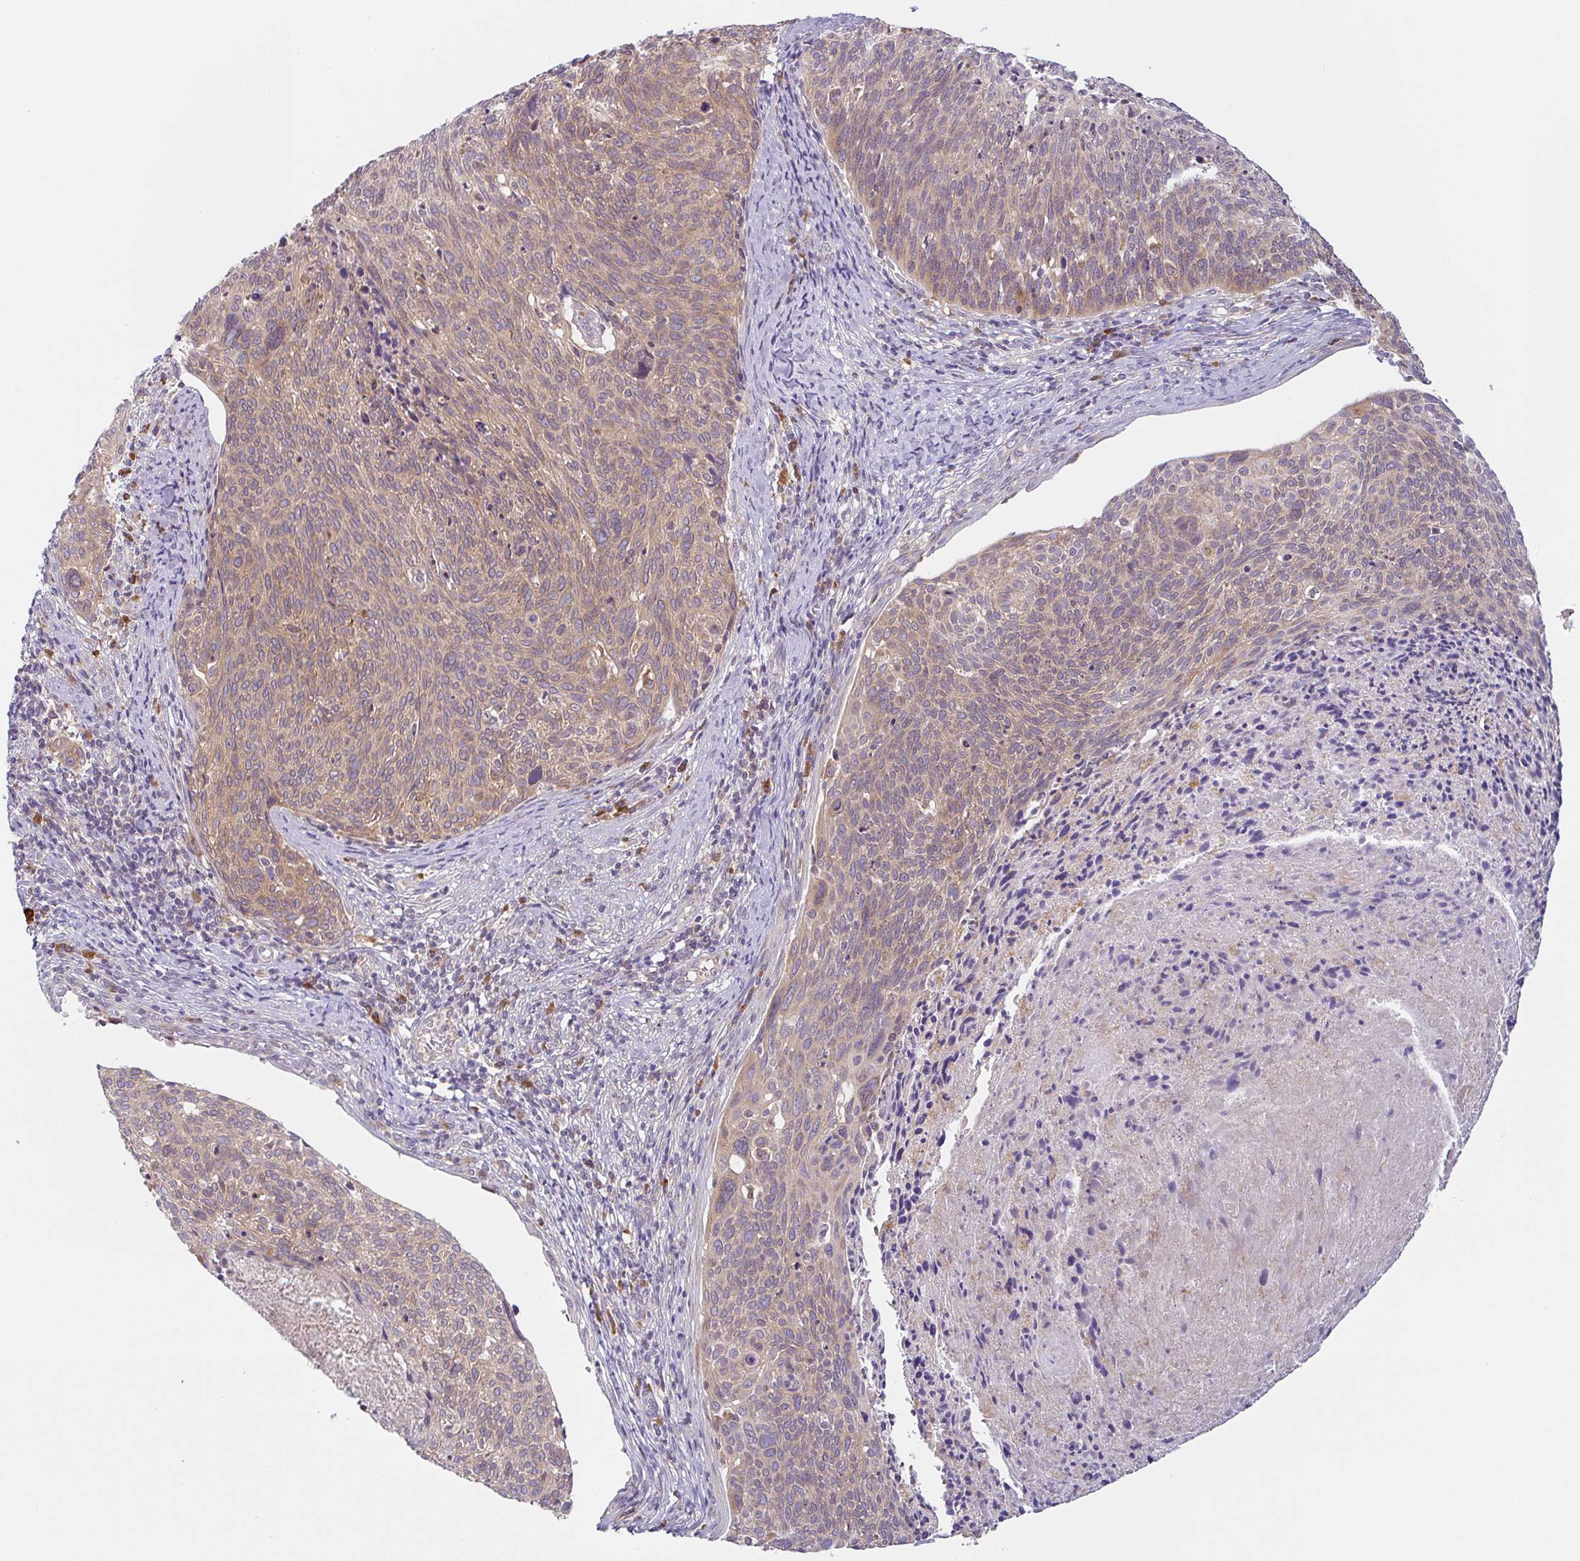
{"staining": {"intensity": "weak", "quantity": "25%-75%", "location": "cytoplasmic/membranous"}, "tissue": "cervical cancer", "cell_type": "Tumor cells", "image_type": "cancer", "snomed": [{"axis": "morphology", "description": "Squamous cell carcinoma, NOS"}, {"axis": "topography", "description": "Cervix"}], "caption": "Squamous cell carcinoma (cervical) stained with a protein marker reveals weak staining in tumor cells.", "gene": "DERL2", "patient": {"sex": "female", "age": 49}}